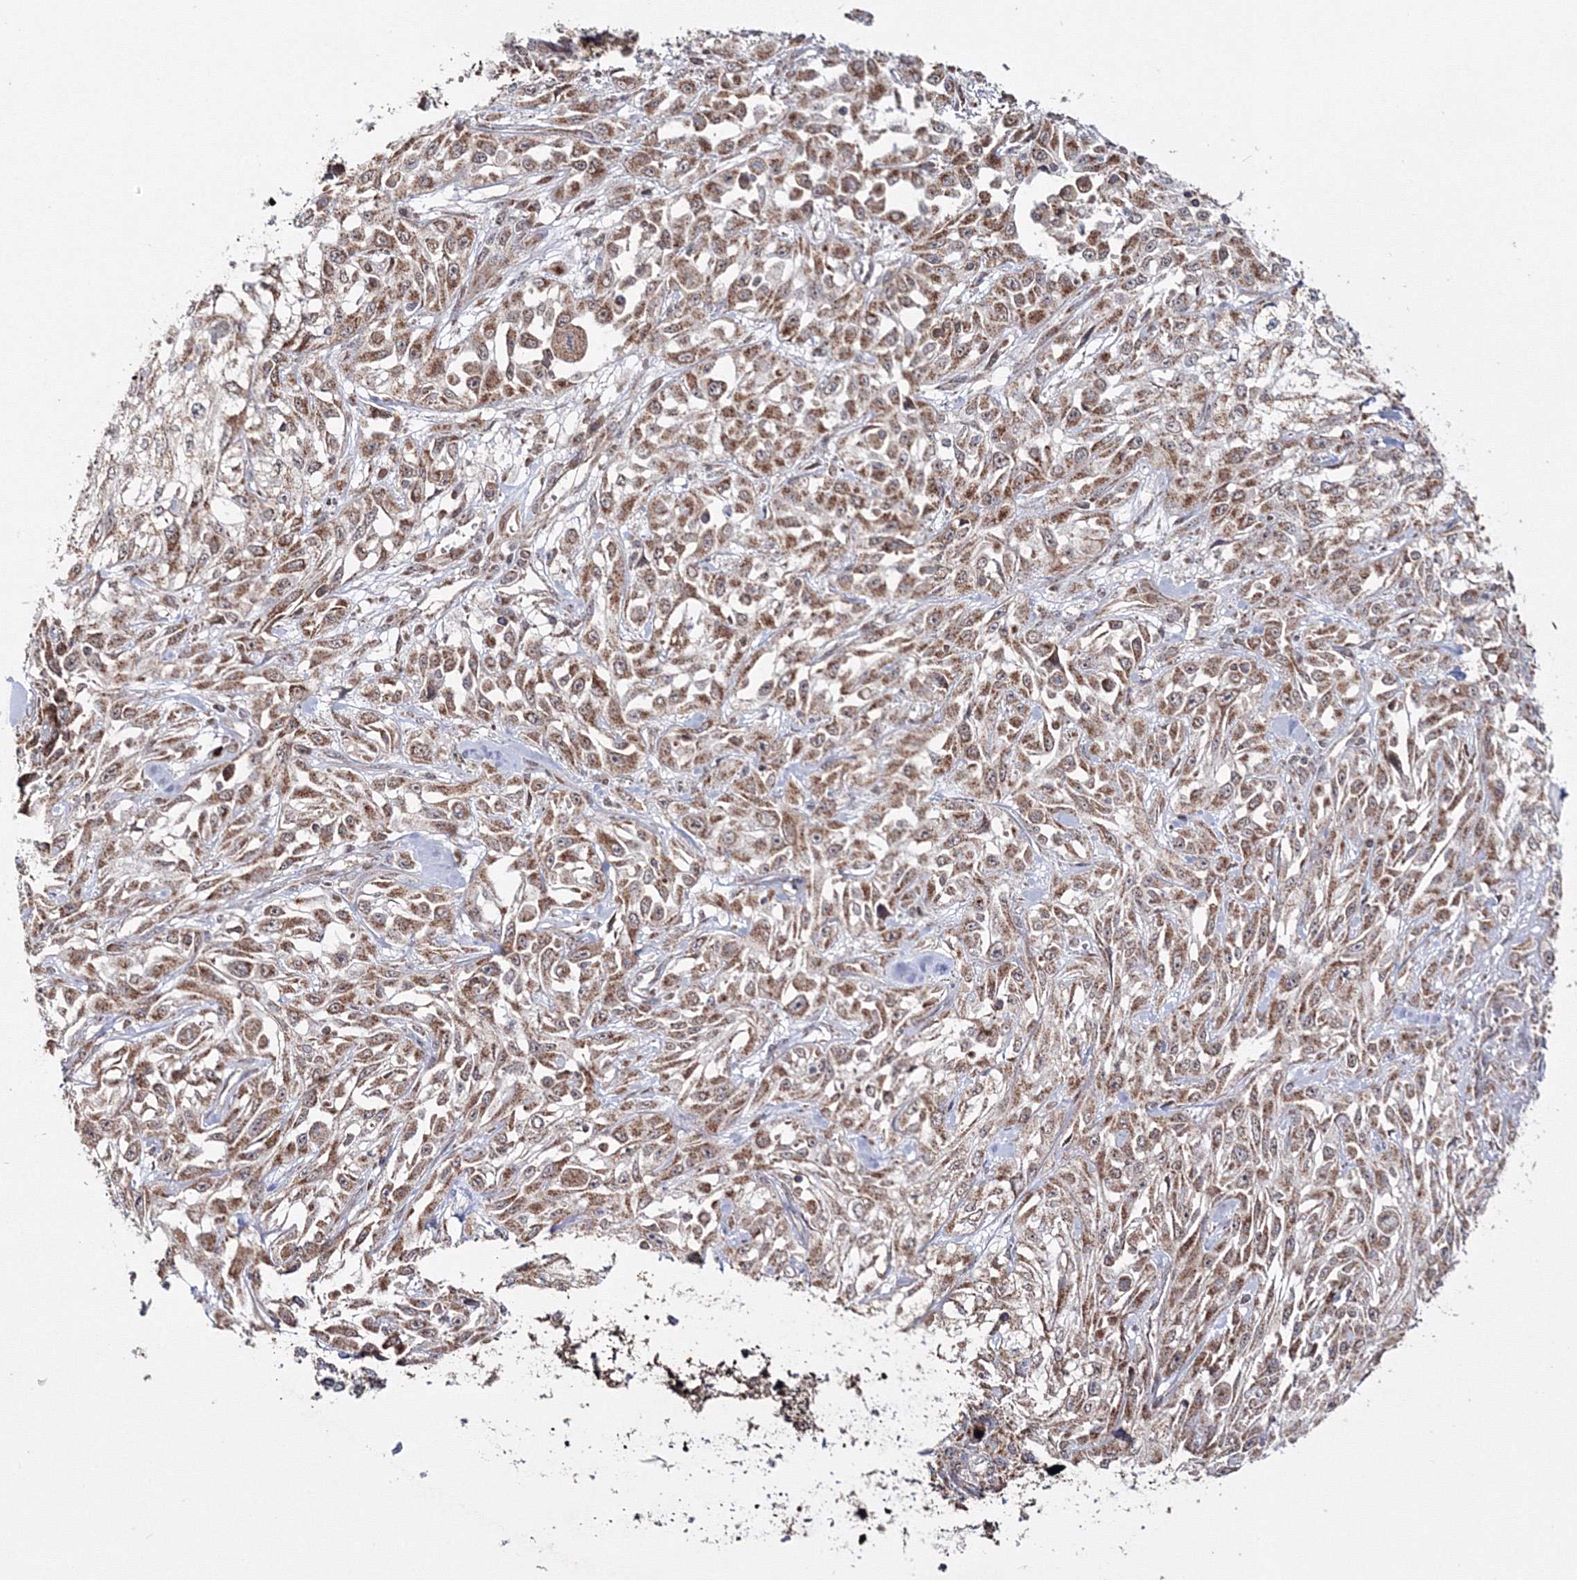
{"staining": {"intensity": "moderate", "quantity": ">75%", "location": "cytoplasmic/membranous"}, "tissue": "skin cancer", "cell_type": "Tumor cells", "image_type": "cancer", "snomed": [{"axis": "morphology", "description": "Squamous cell carcinoma, NOS"}, {"axis": "morphology", "description": "Squamous cell carcinoma, metastatic, NOS"}, {"axis": "topography", "description": "Skin"}, {"axis": "topography", "description": "Lymph node"}], "caption": "Immunohistochemistry (IHC) histopathology image of skin cancer (squamous cell carcinoma) stained for a protein (brown), which displays medium levels of moderate cytoplasmic/membranous staining in approximately >75% of tumor cells.", "gene": "PEX13", "patient": {"sex": "male", "age": 75}}